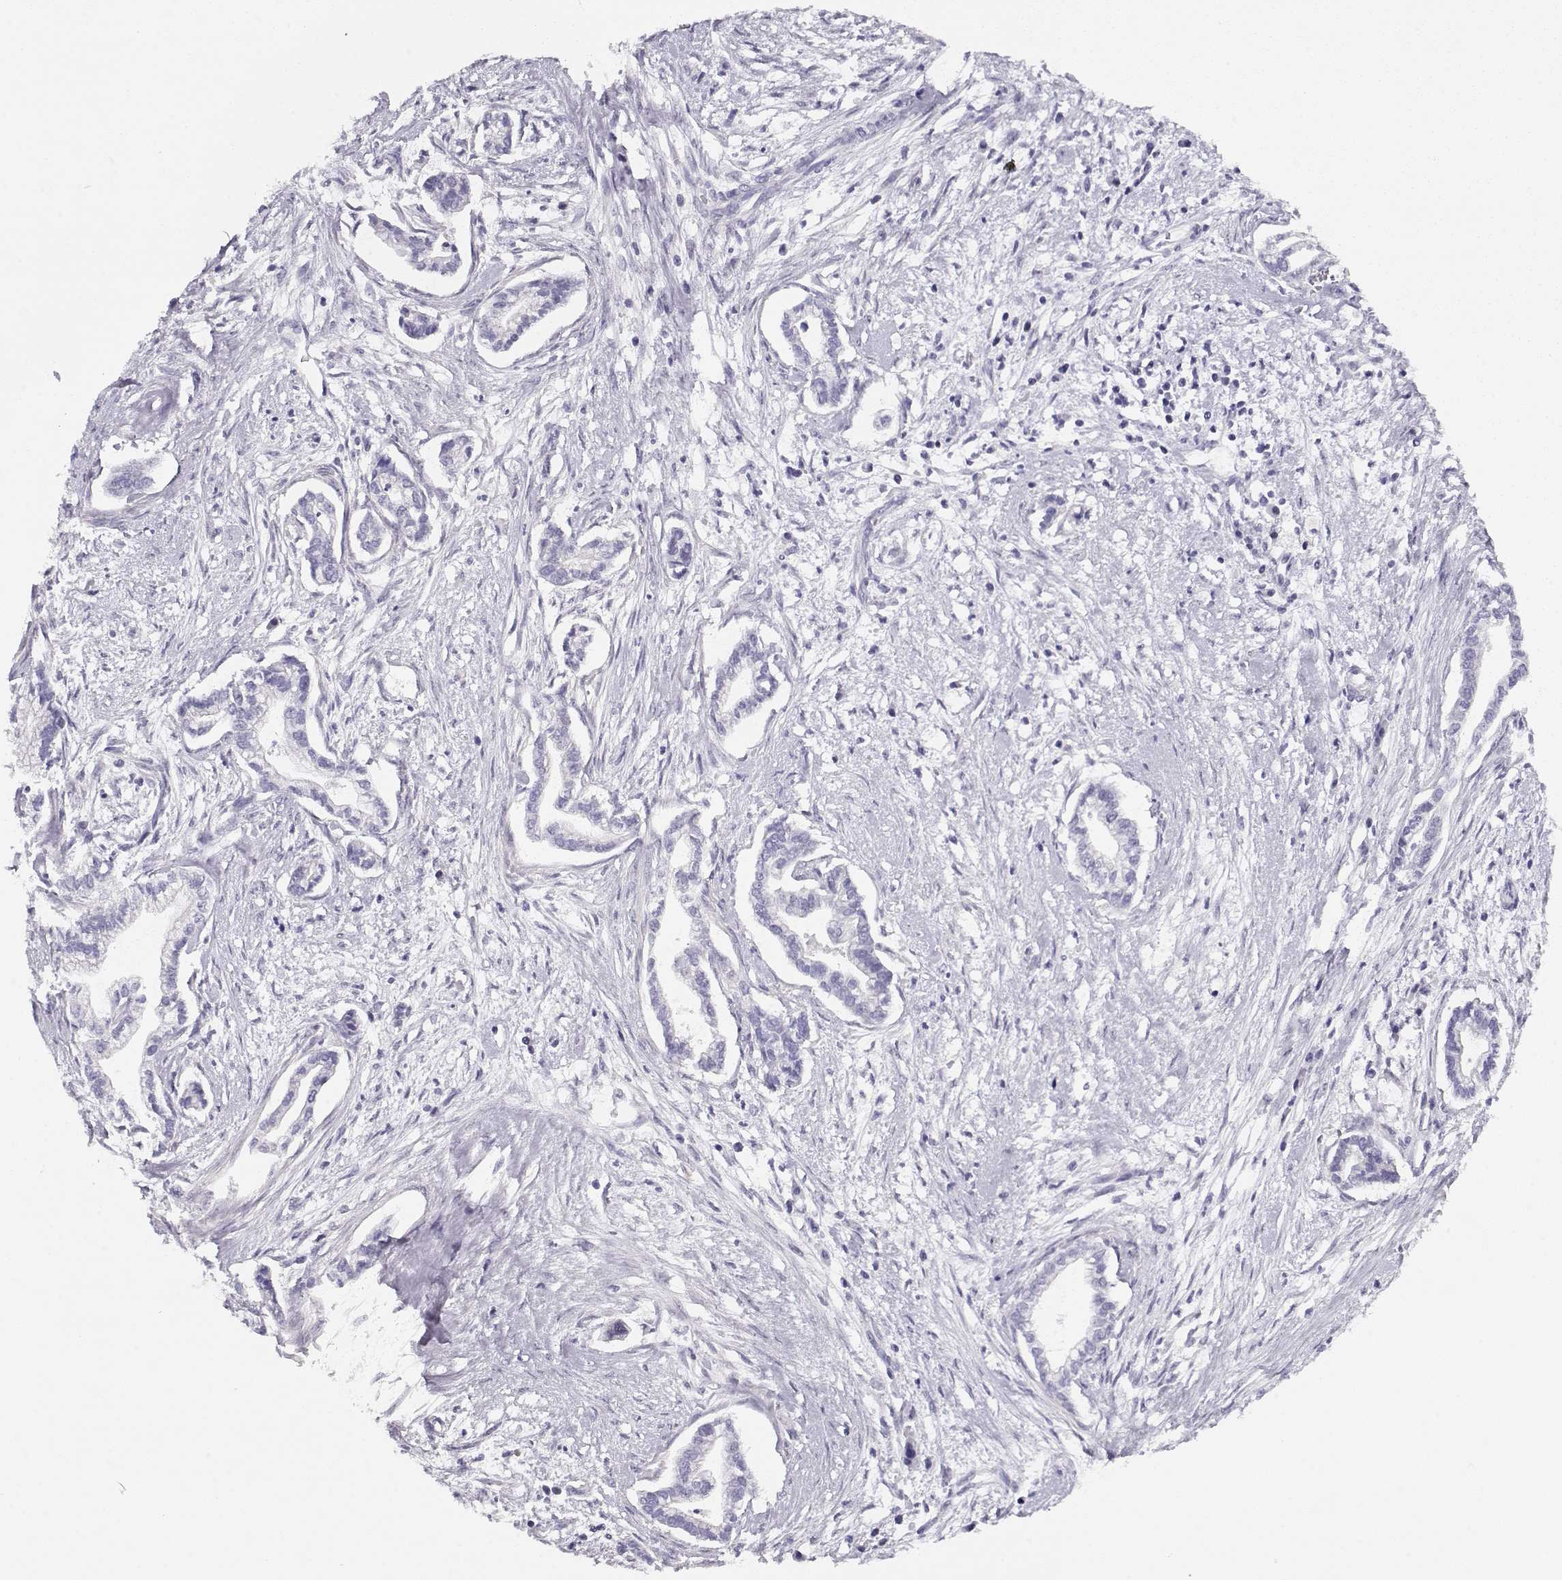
{"staining": {"intensity": "negative", "quantity": "none", "location": "none"}, "tissue": "cervical cancer", "cell_type": "Tumor cells", "image_type": "cancer", "snomed": [{"axis": "morphology", "description": "Adenocarcinoma, NOS"}, {"axis": "topography", "description": "Cervix"}], "caption": "DAB immunohistochemical staining of cervical cancer displays no significant staining in tumor cells. (Immunohistochemistry, brightfield microscopy, high magnification).", "gene": "CRX", "patient": {"sex": "female", "age": 62}}